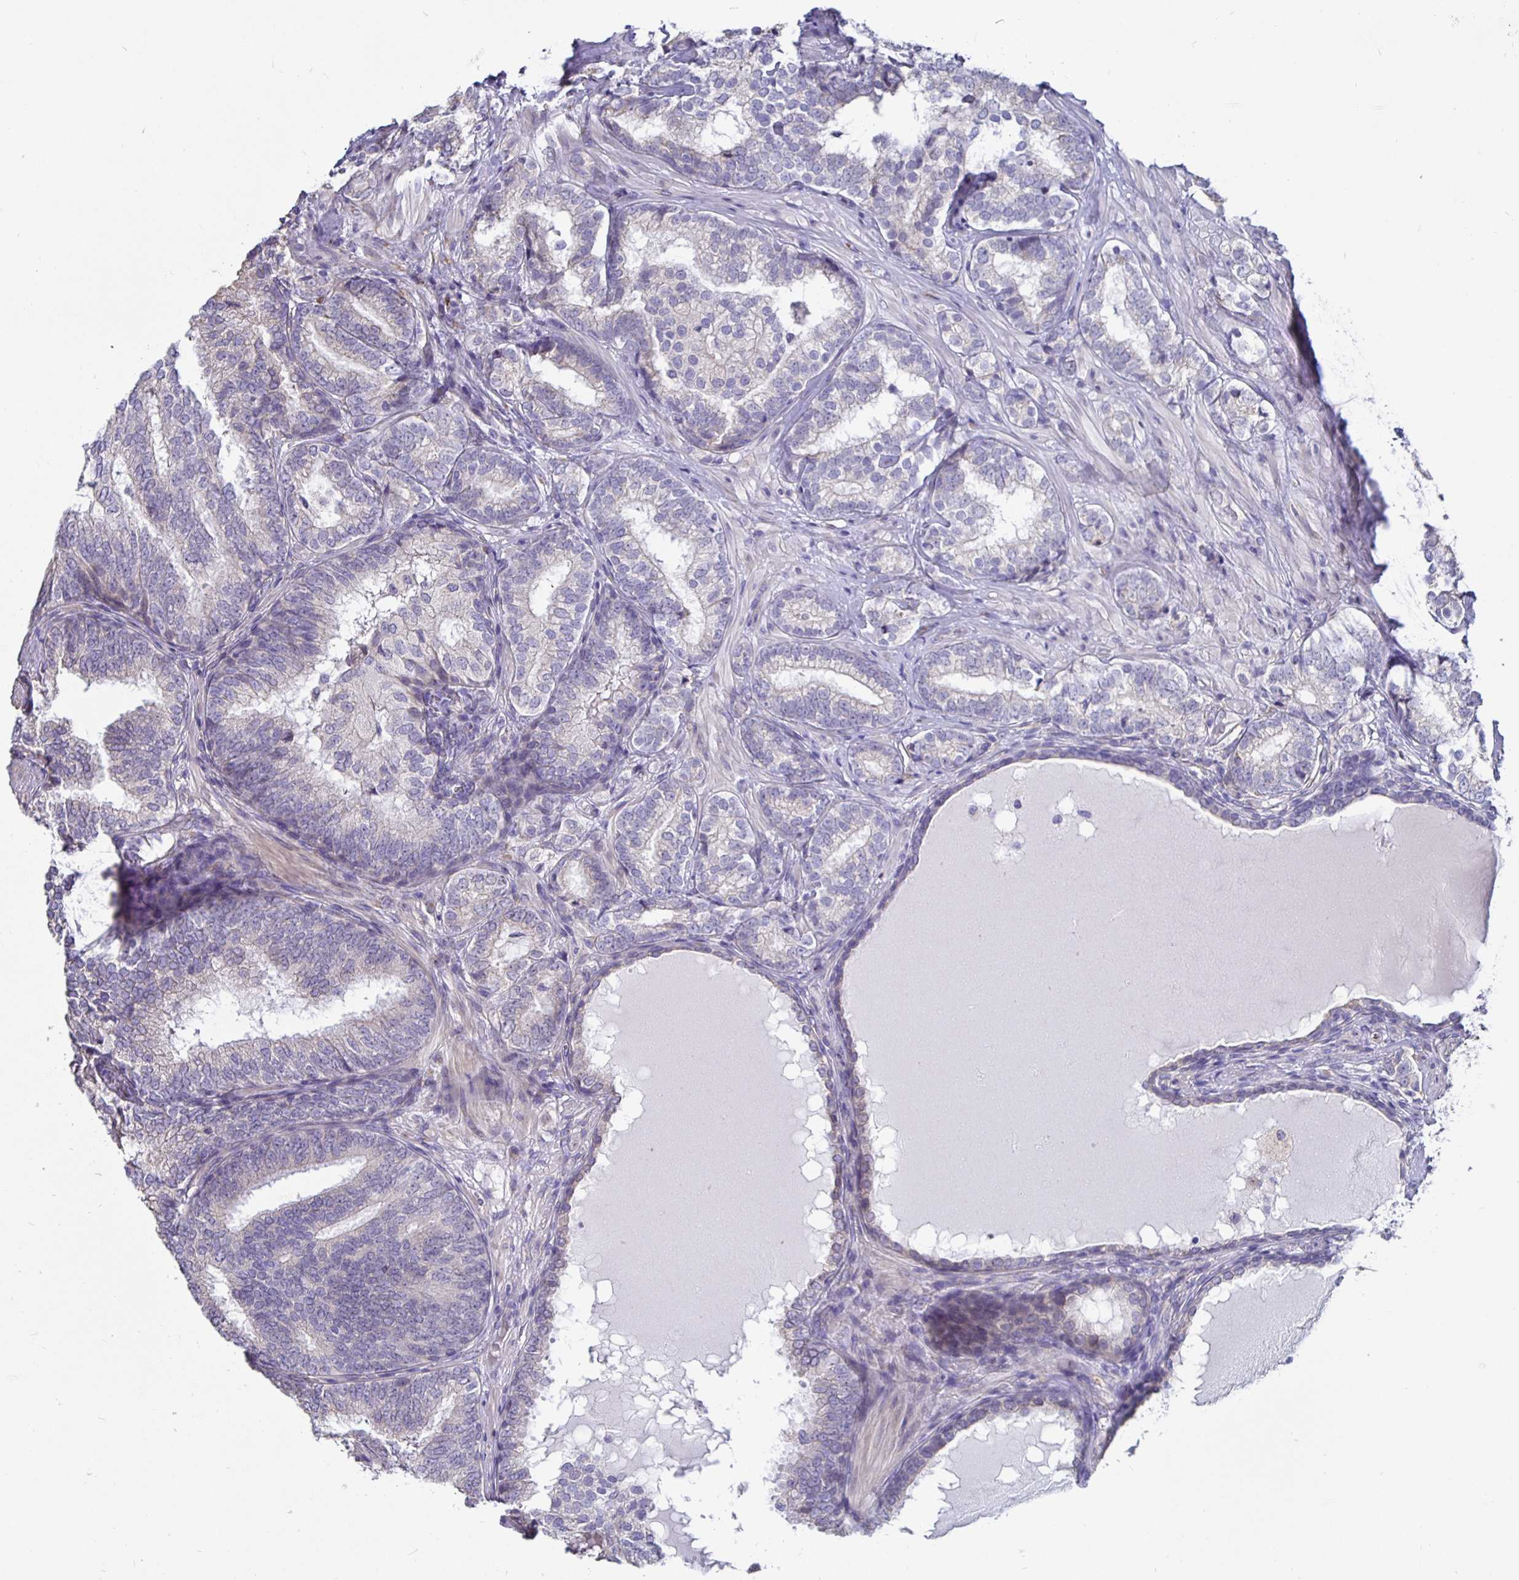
{"staining": {"intensity": "negative", "quantity": "none", "location": "none"}, "tissue": "prostate cancer", "cell_type": "Tumor cells", "image_type": "cancer", "snomed": [{"axis": "morphology", "description": "Adenocarcinoma, High grade"}, {"axis": "topography", "description": "Prostate"}], "caption": "High magnification brightfield microscopy of high-grade adenocarcinoma (prostate) stained with DAB (brown) and counterstained with hematoxylin (blue): tumor cells show no significant expression.", "gene": "DNAI2", "patient": {"sex": "male", "age": 72}}